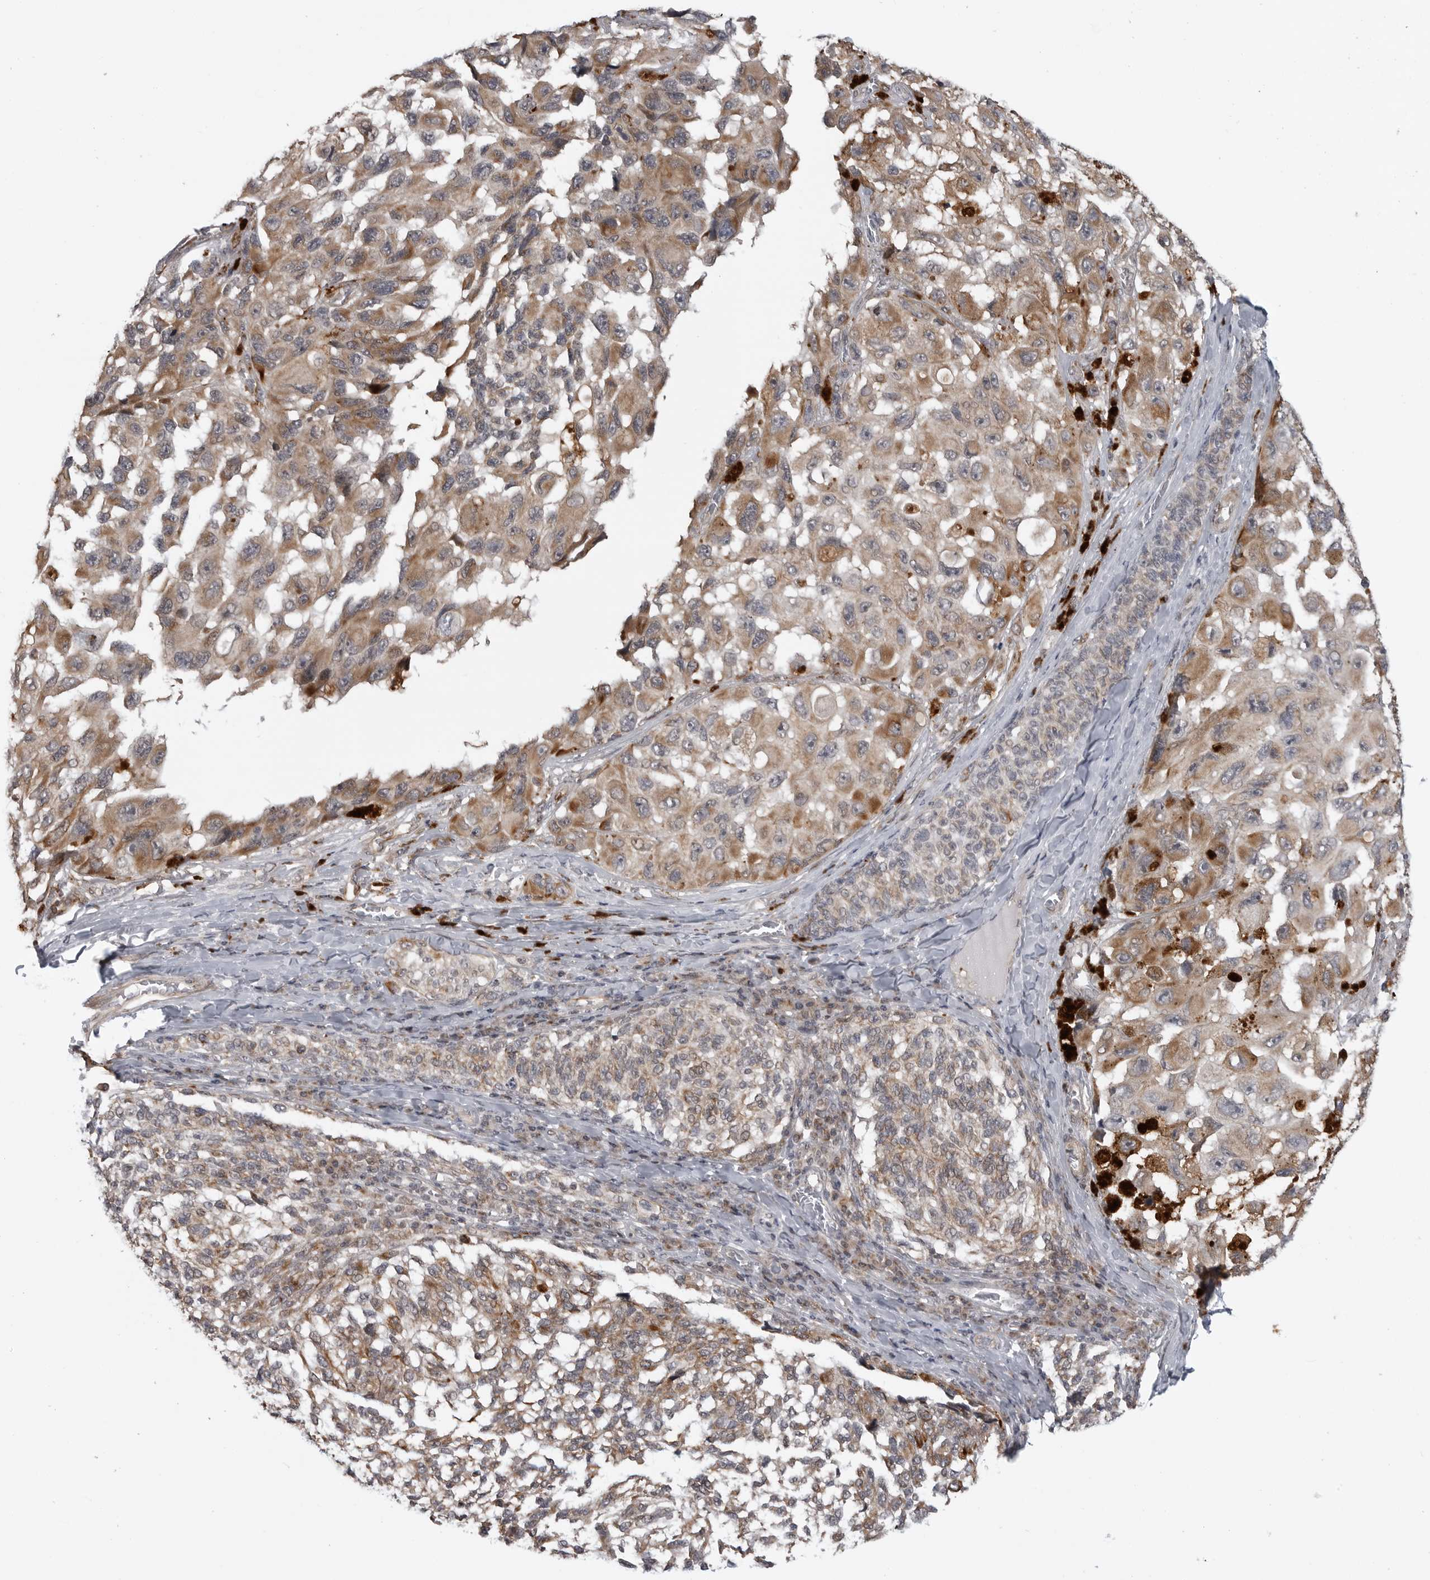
{"staining": {"intensity": "moderate", "quantity": ">75%", "location": "cytoplasmic/membranous"}, "tissue": "melanoma", "cell_type": "Tumor cells", "image_type": "cancer", "snomed": [{"axis": "morphology", "description": "Malignant melanoma, NOS"}, {"axis": "topography", "description": "Skin"}], "caption": "Melanoma stained for a protein shows moderate cytoplasmic/membranous positivity in tumor cells.", "gene": "FAAP100", "patient": {"sex": "female", "age": 73}}